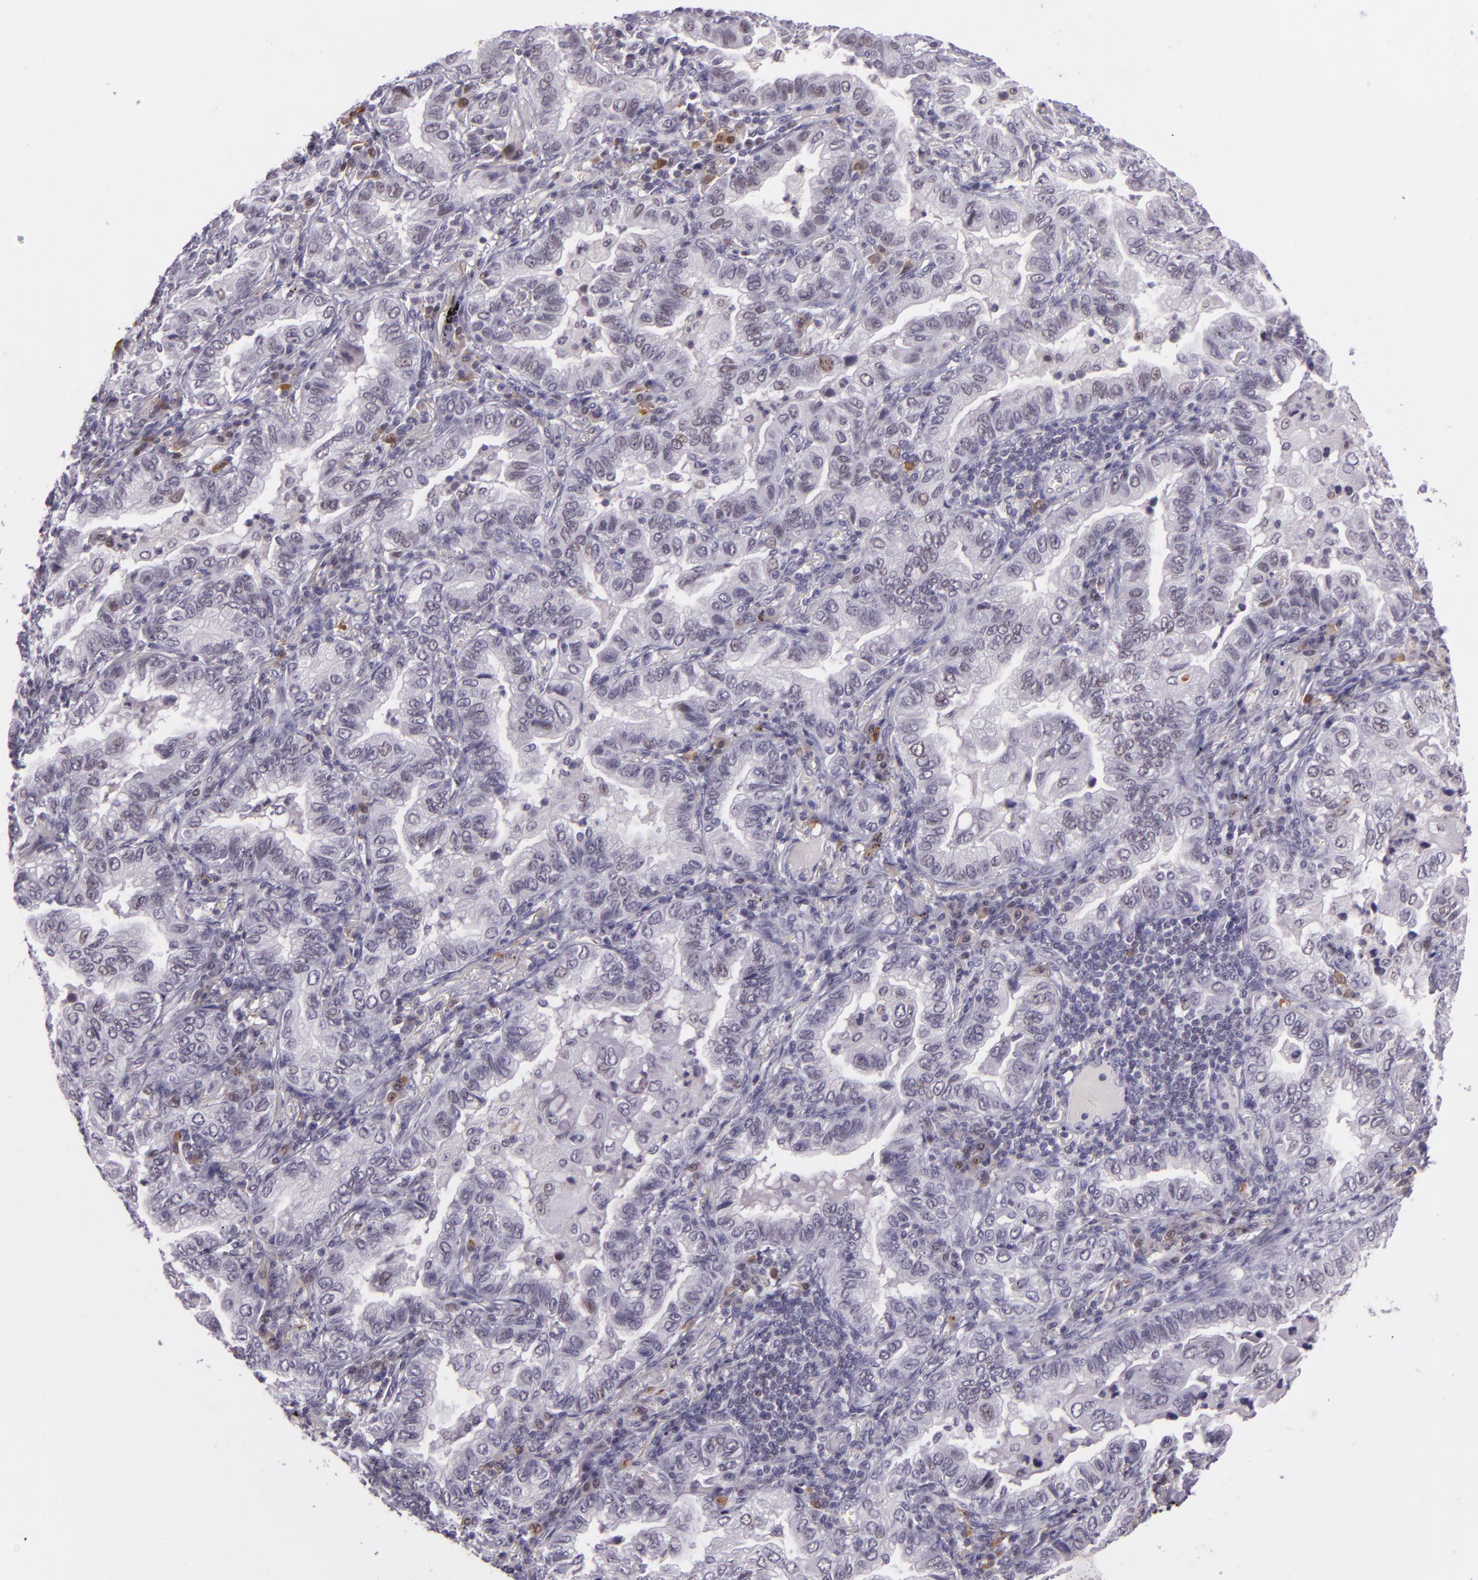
{"staining": {"intensity": "weak", "quantity": "<25%", "location": "nuclear"}, "tissue": "lung cancer", "cell_type": "Tumor cells", "image_type": "cancer", "snomed": [{"axis": "morphology", "description": "Adenocarcinoma, NOS"}, {"axis": "topography", "description": "Lung"}], "caption": "Immunohistochemical staining of lung cancer (adenocarcinoma) reveals no significant expression in tumor cells. The staining is performed using DAB (3,3'-diaminobenzidine) brown chromogen with nuclei counter-stained in using hematoxylin.", "gene": "CHEK2", "patient": {"sex": "female", "age": 50}}